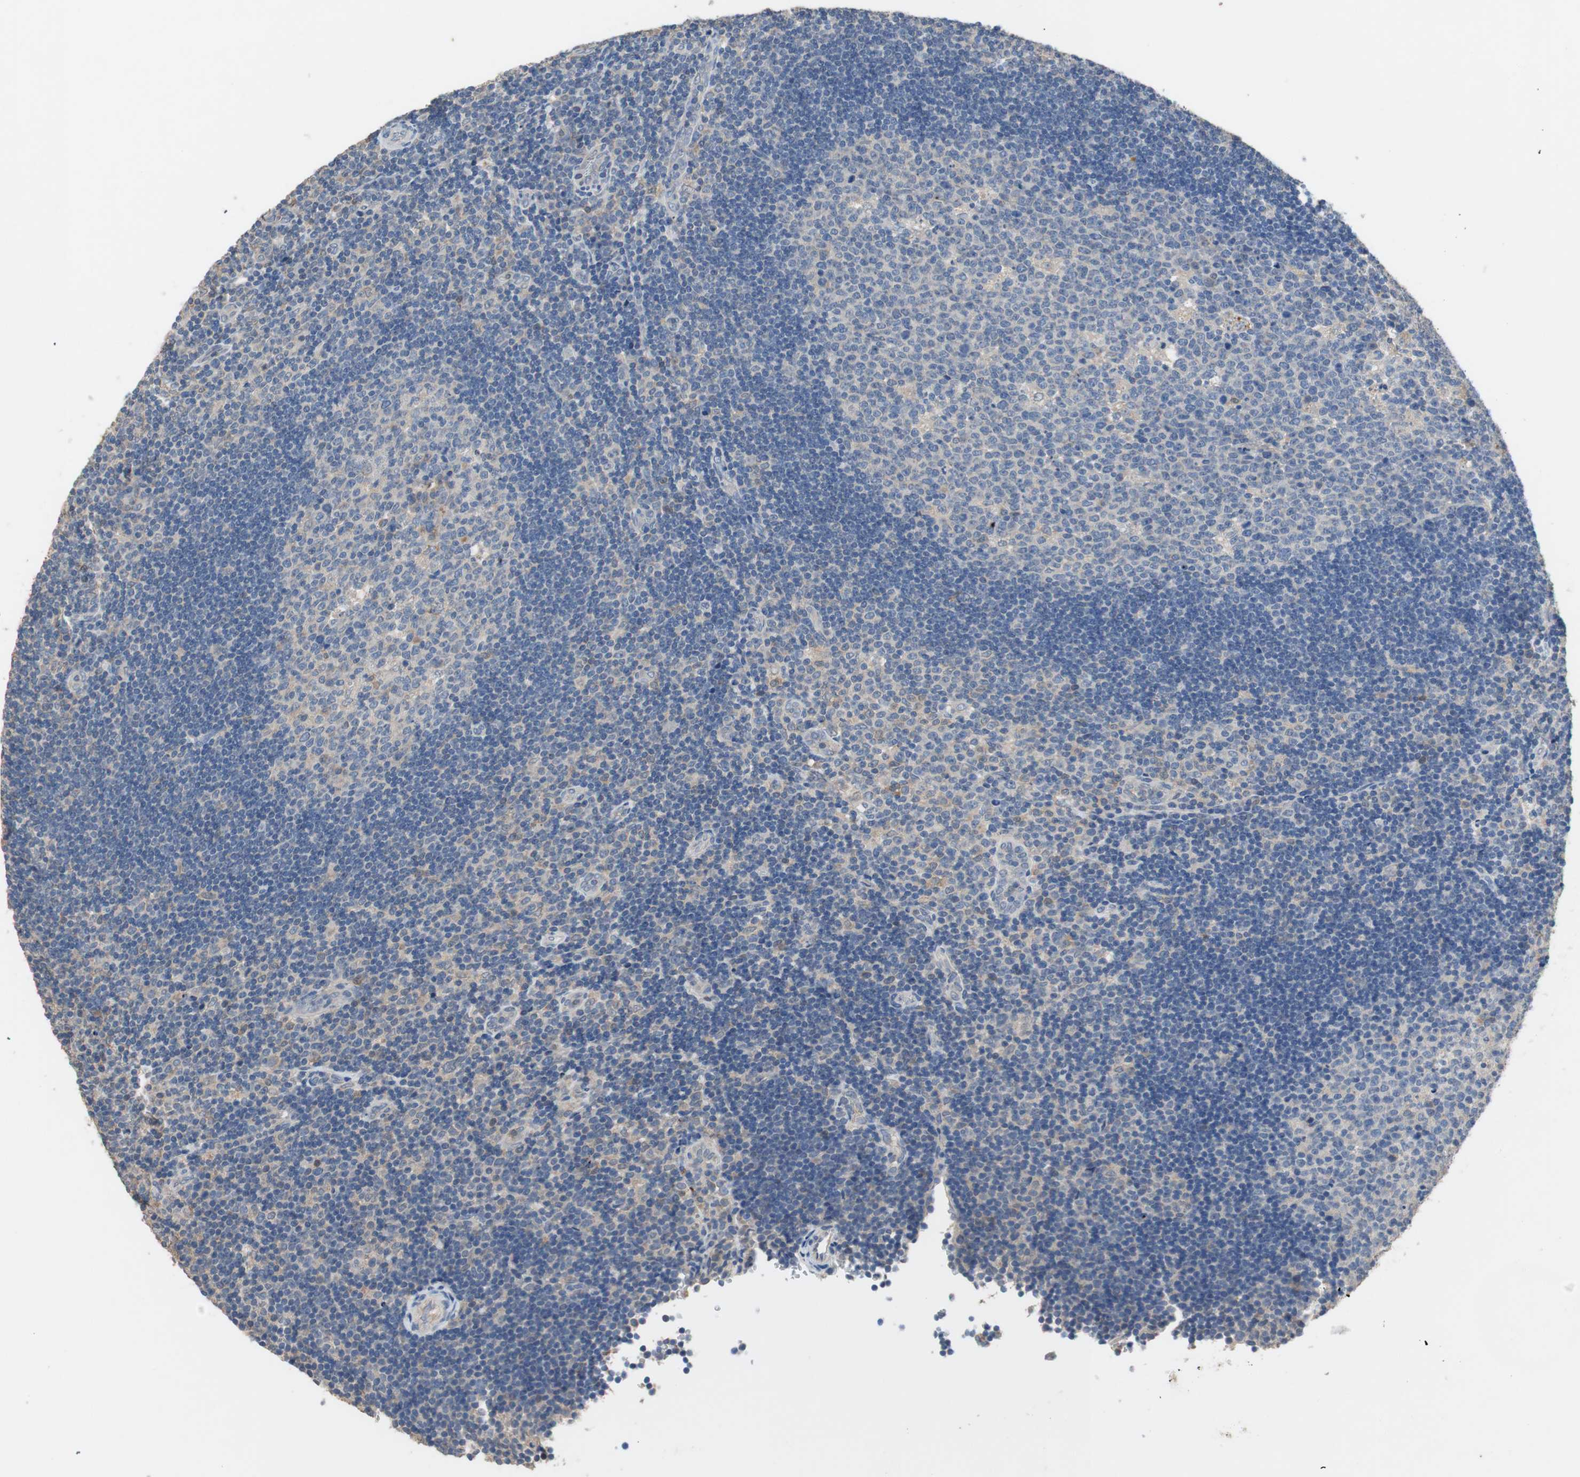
{"staining": {"intensity": "weak", "quantity": "<25%", "location": "cytoplasmic/membranous"}, "tissue": "lymph node", "cell_type": "Germinal center cells", "image_type": "normal", "snomed": [{"axis": "morphology", "description": "Normal tissue, NOS"}, {"axis": "topography", "description": "Lymph node"}, {"axis": "topography", "description": "Salivary gland"}], "caption": "Immunohistochemistry (IHC) image of normal lymph node: lymph node stained with DAB (3,3'-diaminobenzidine) displays no significant protein positivity in germinal center cells.", "gene": "ADAP1", "patient": {"sex": "male", "age": 8}}